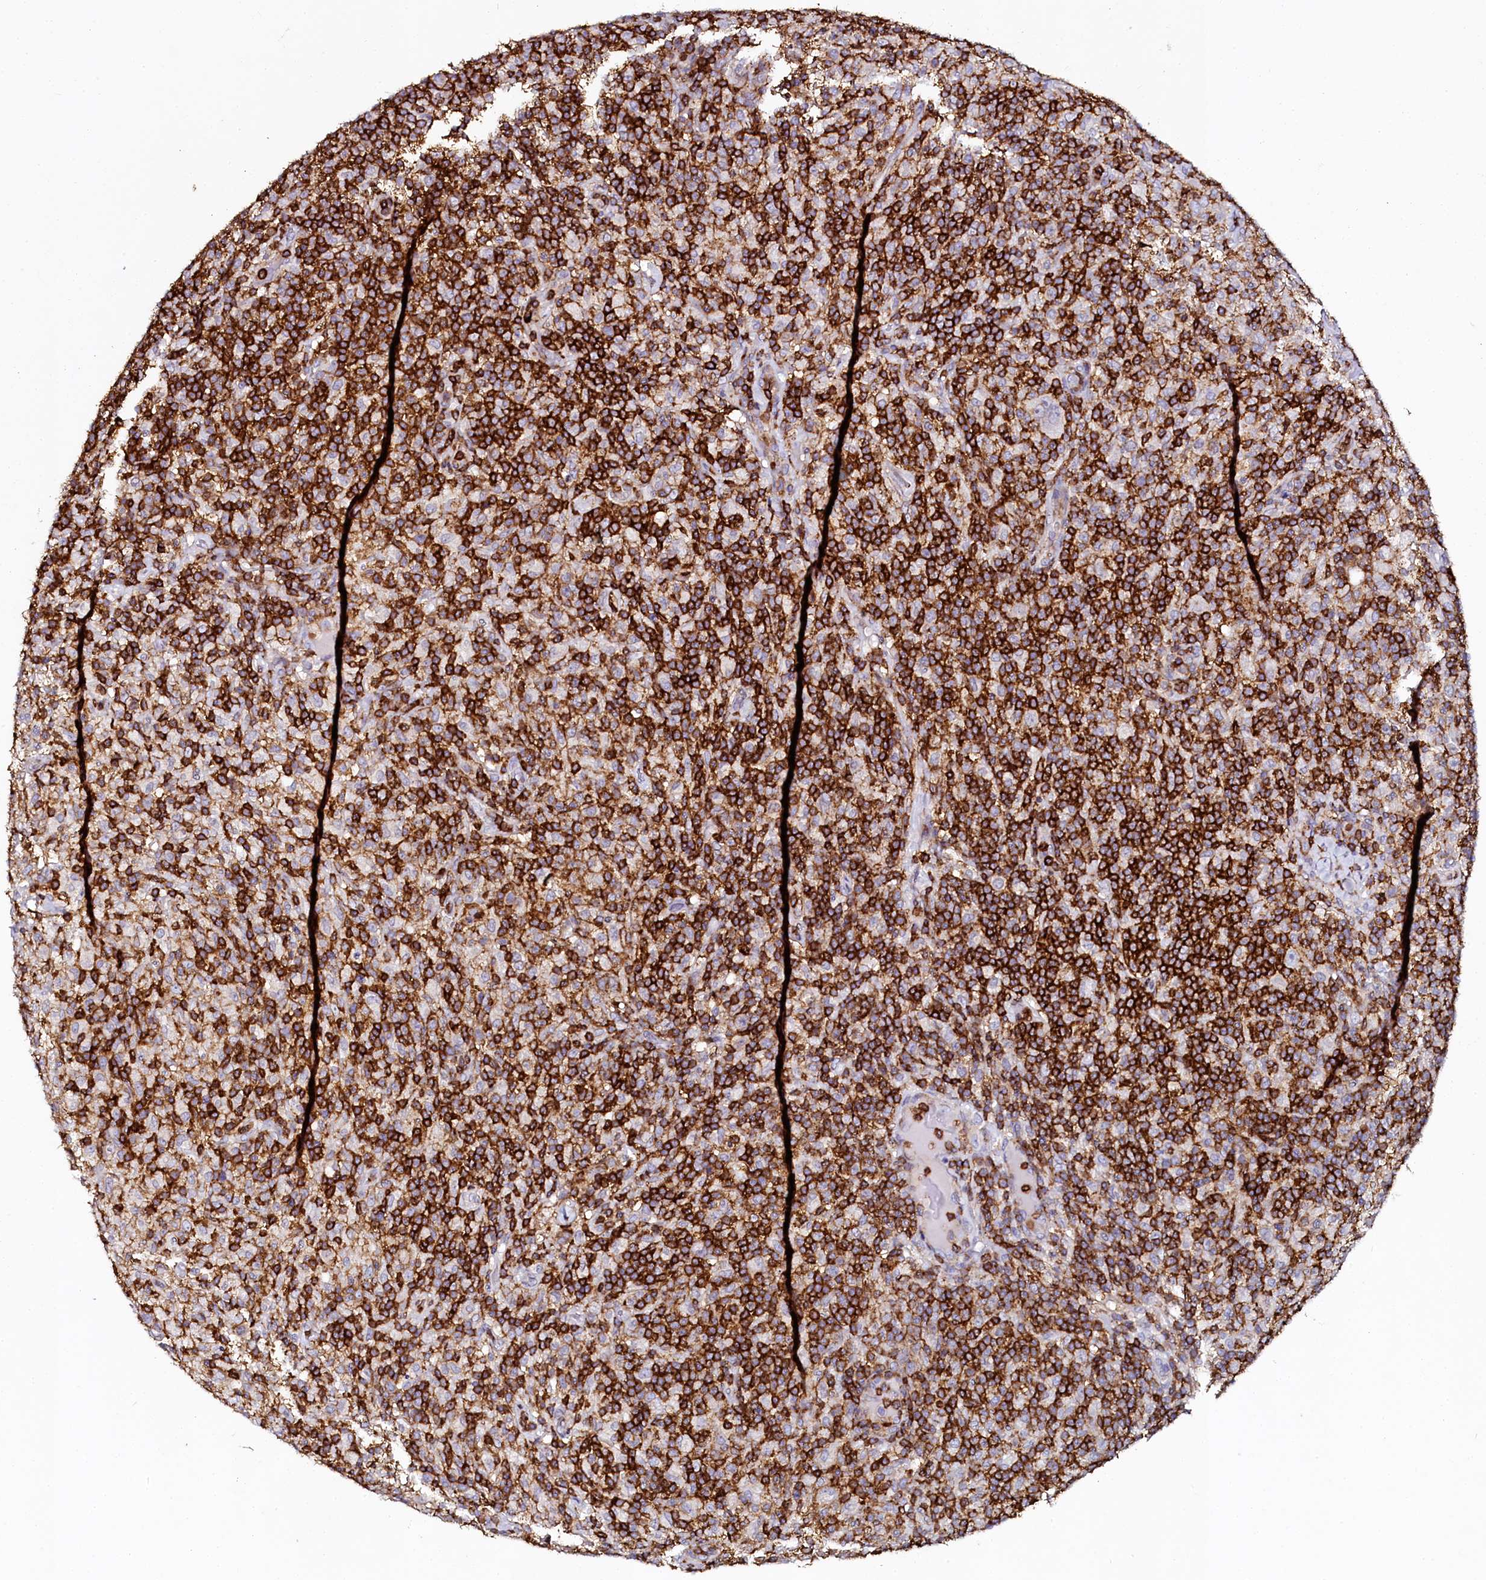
{"staining": {"intensity": "negative", "quantity": "none", "location": "none"}, "tissue": "lymphoma", "cell_type": "Tumor cells", "image_type": "cancer", "snomed": [{"axis": "morphology", "description": "Hodgkin's disease, NOS"}, {"axis": "topography", "description": "Lymph node"}], "caption": "DAB immunohistochemical staining of human lymphoma reveals no significant positivity in tumor cells.", "gene": "AAAS", "patient": {"sex": "male", "age": 70}}